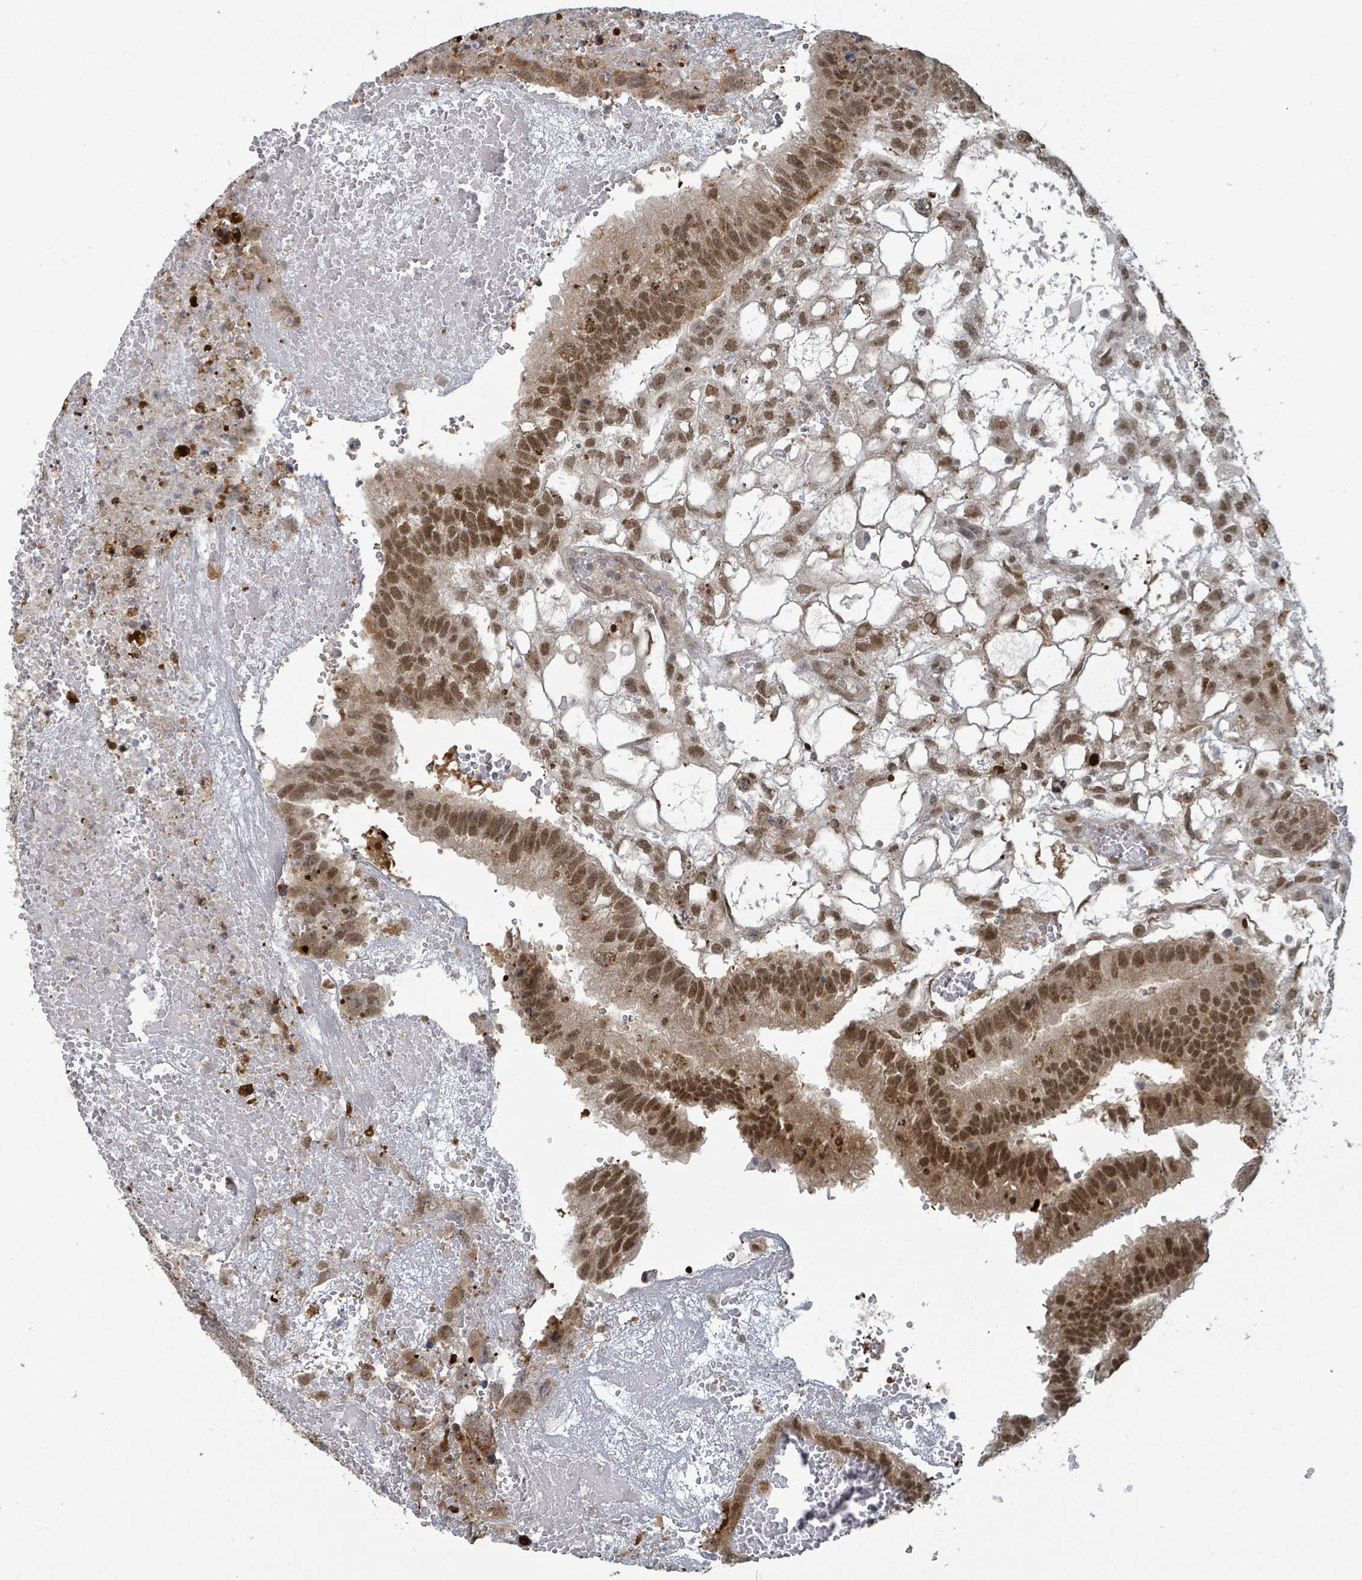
{"staining": {"intensity": "moderate", "quantity": ">75%", "location": "cytoplasmic/membranous,nuclear"}, "tissue": "testis cancer", "cell_type": "Tumor cells", "image_type": "cancer", "snomed": [{"axis": "morphology", "description": "Normal tissue, NOS"}, {"axis": "morphology", "description": "Carcinoma, Embryonal, NOS"}, {"axis": "topography", "description": "Testis"}], "caption": "Embryonal carcinoma (testis) stained with DAB (3,3'-diaminobenzidine) IHC reveals medium levels of moderate cytoplasmic/membranous and nuclear positivity in approximately >75% of tumor cells.", "gene": "GTF3C1", "patient": {"sex": "male", "age": 32}}